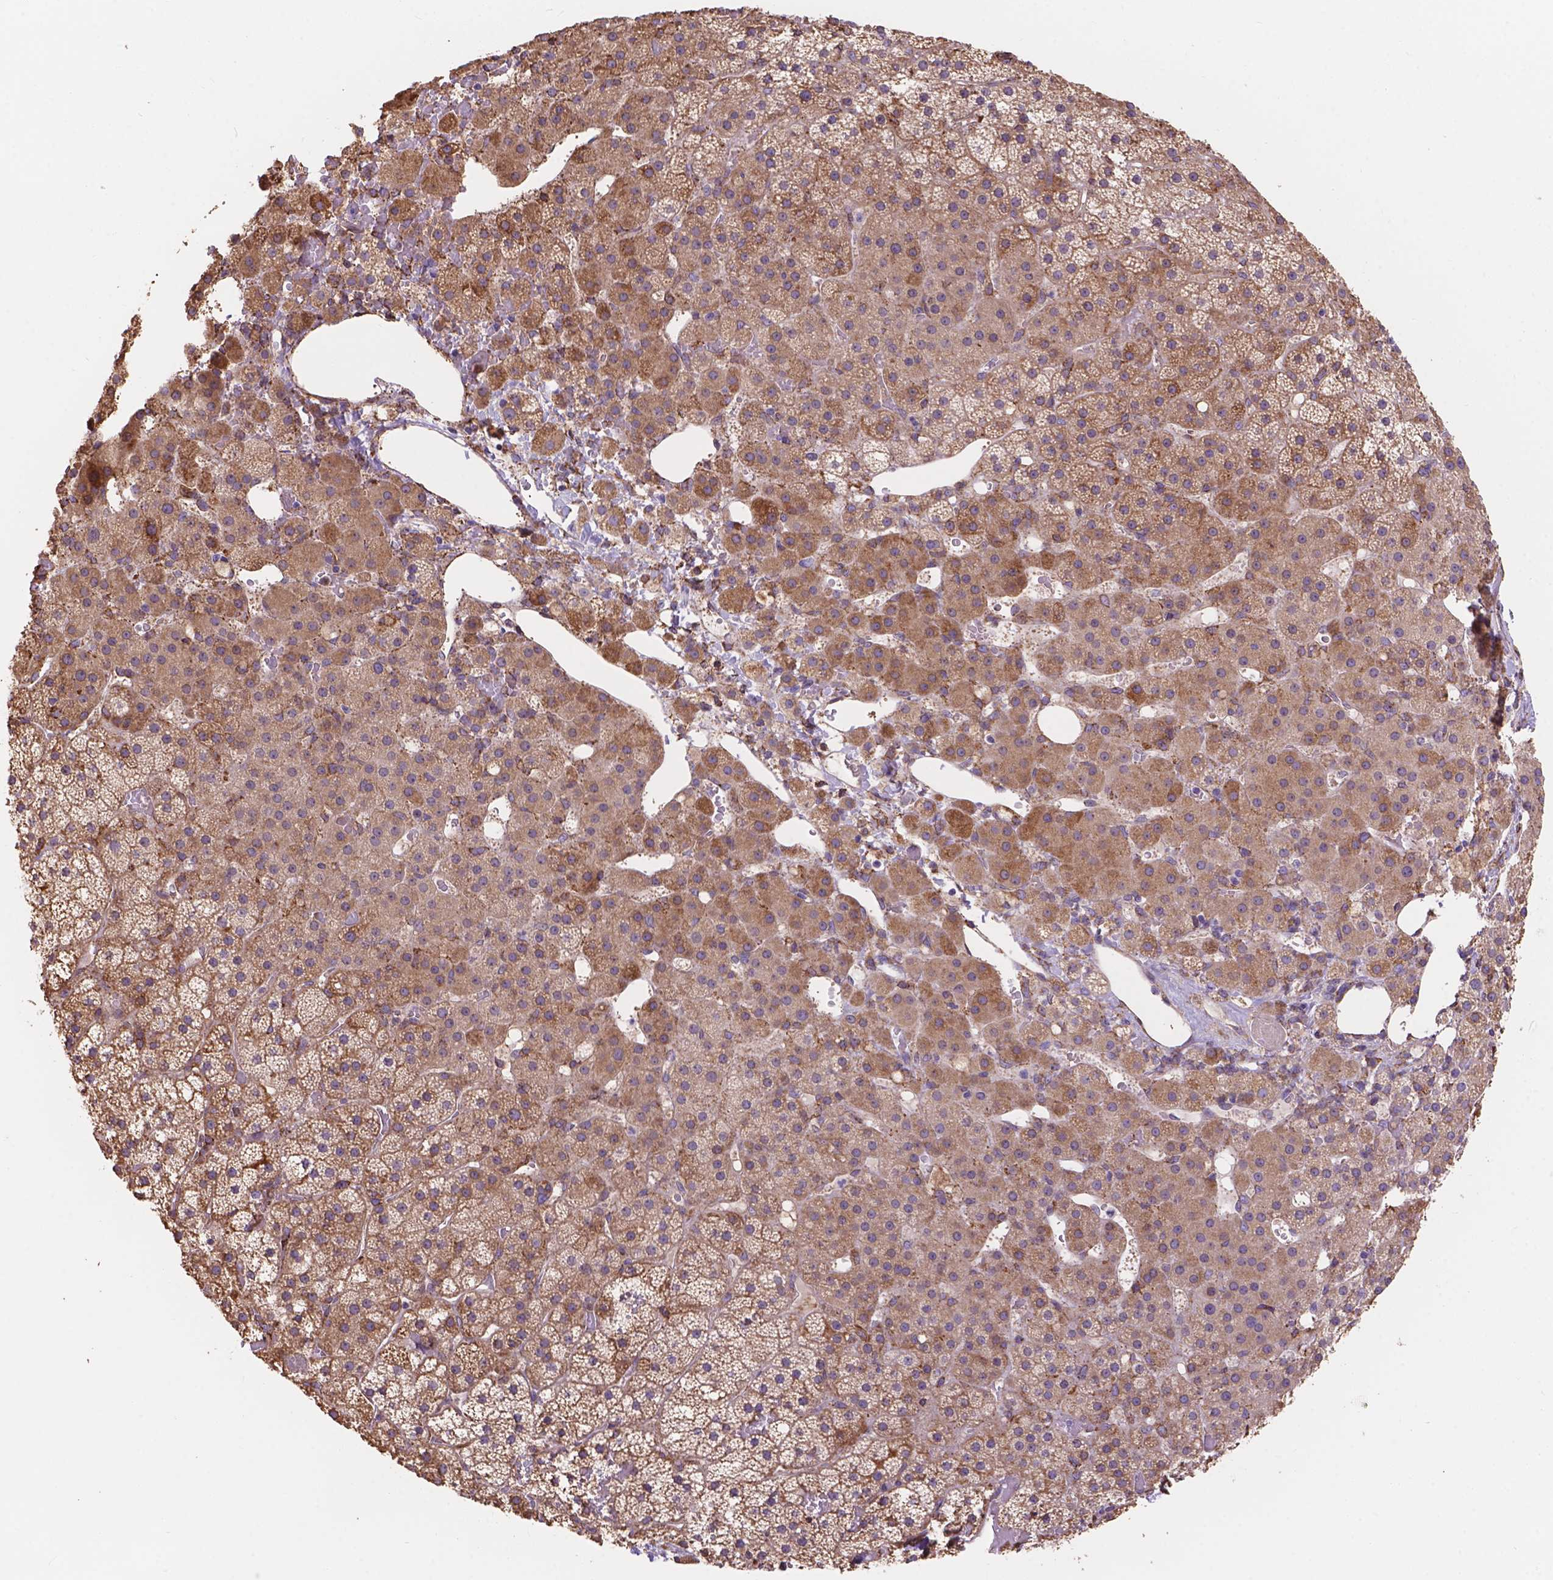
{"staining": {"intensity": "moderate", "quantity": "25%-75%", "location": "cytoplasmic/membranous"}, "tissue": "adrenal gland", "cell_type": "Glandular cells", "image_type": "normal", "snomed": [{"axis": "morphology", "description": "Normal tissue, NOS"}, {"axis": "topography", "description": "Adrenal gland"}], "caption": "Moderate cytoplasmic/membranous staining is appreciated in about 25%-75% of glandular cells in unremarkable adrenal gland. Ihc stains the protein in brown and the nuclei are stained blue.", "gene": "IPO11", "patient": {"sex": "male", "age": 53}}